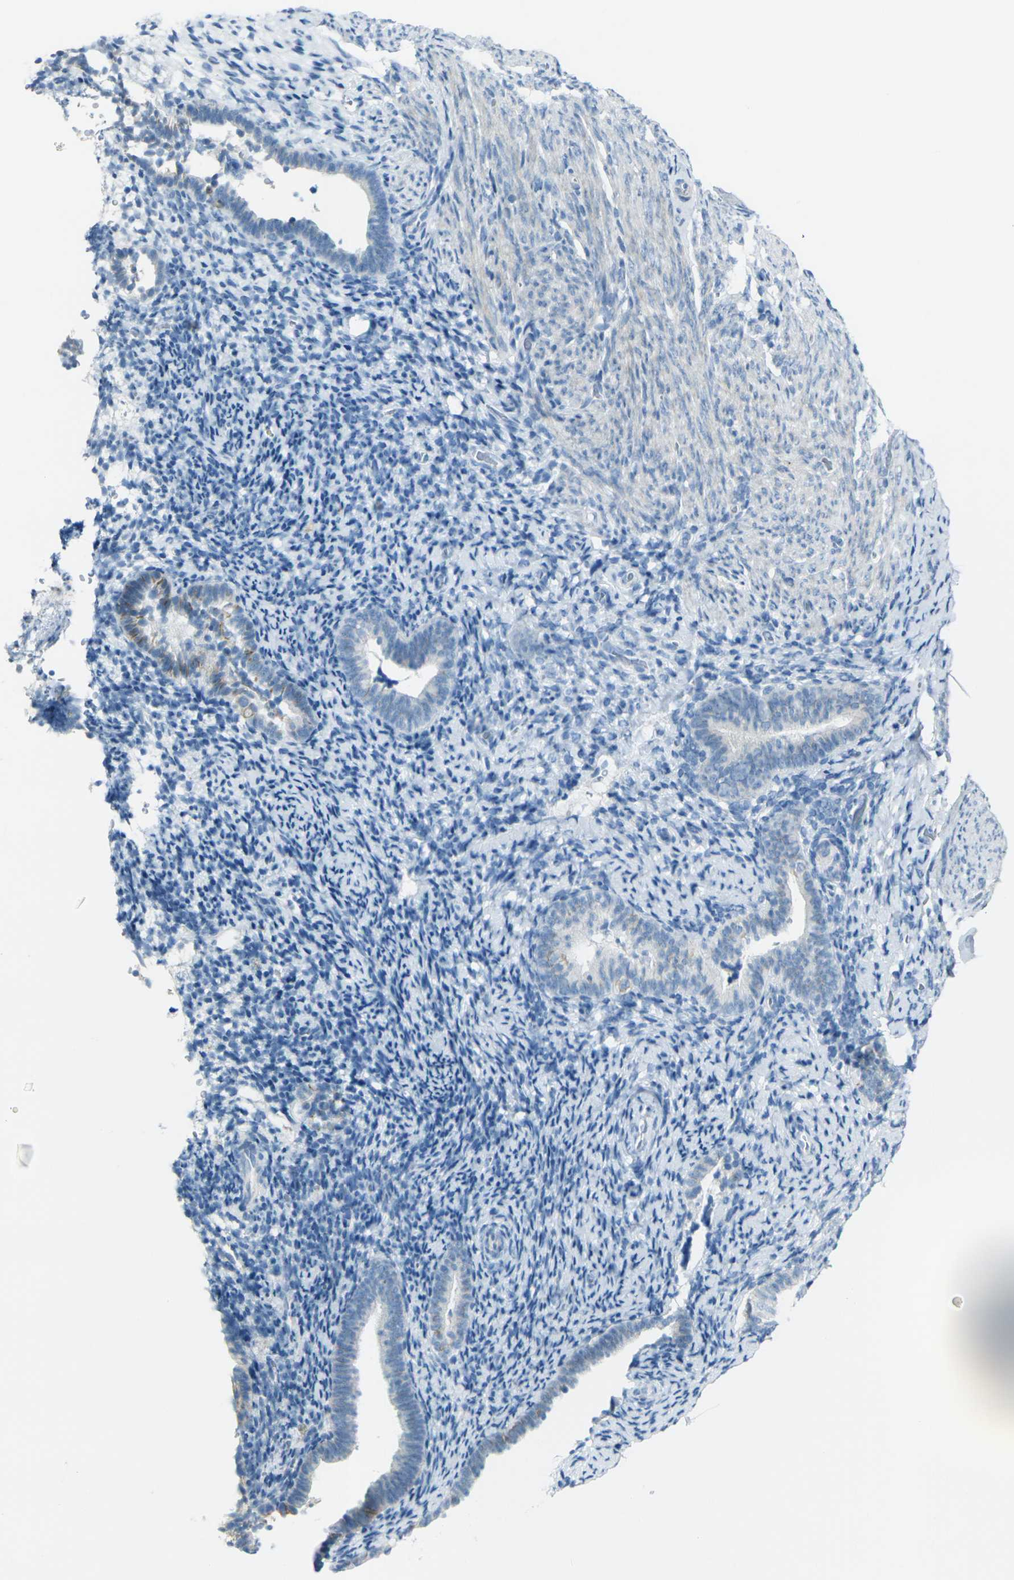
{"staining": {"intensity": "negative", "quantity": "none", "location": "none"}, "tissue": "endometrium", "cell_type": "Cells in endometrial stroma", "image_type": "normal", "snomed": [{"axis": "morphology", "description": "Normal tissue, NOS"}, {"axis": "topography", "description": "Endometrium"}], "caption": "This is an IHC histopathology image of unremarkable human endometrium. There is no positivity in cells in endometrial stroma.", "gene": "ANKRD46", "patient": {"sex": "female", "age": 51}}